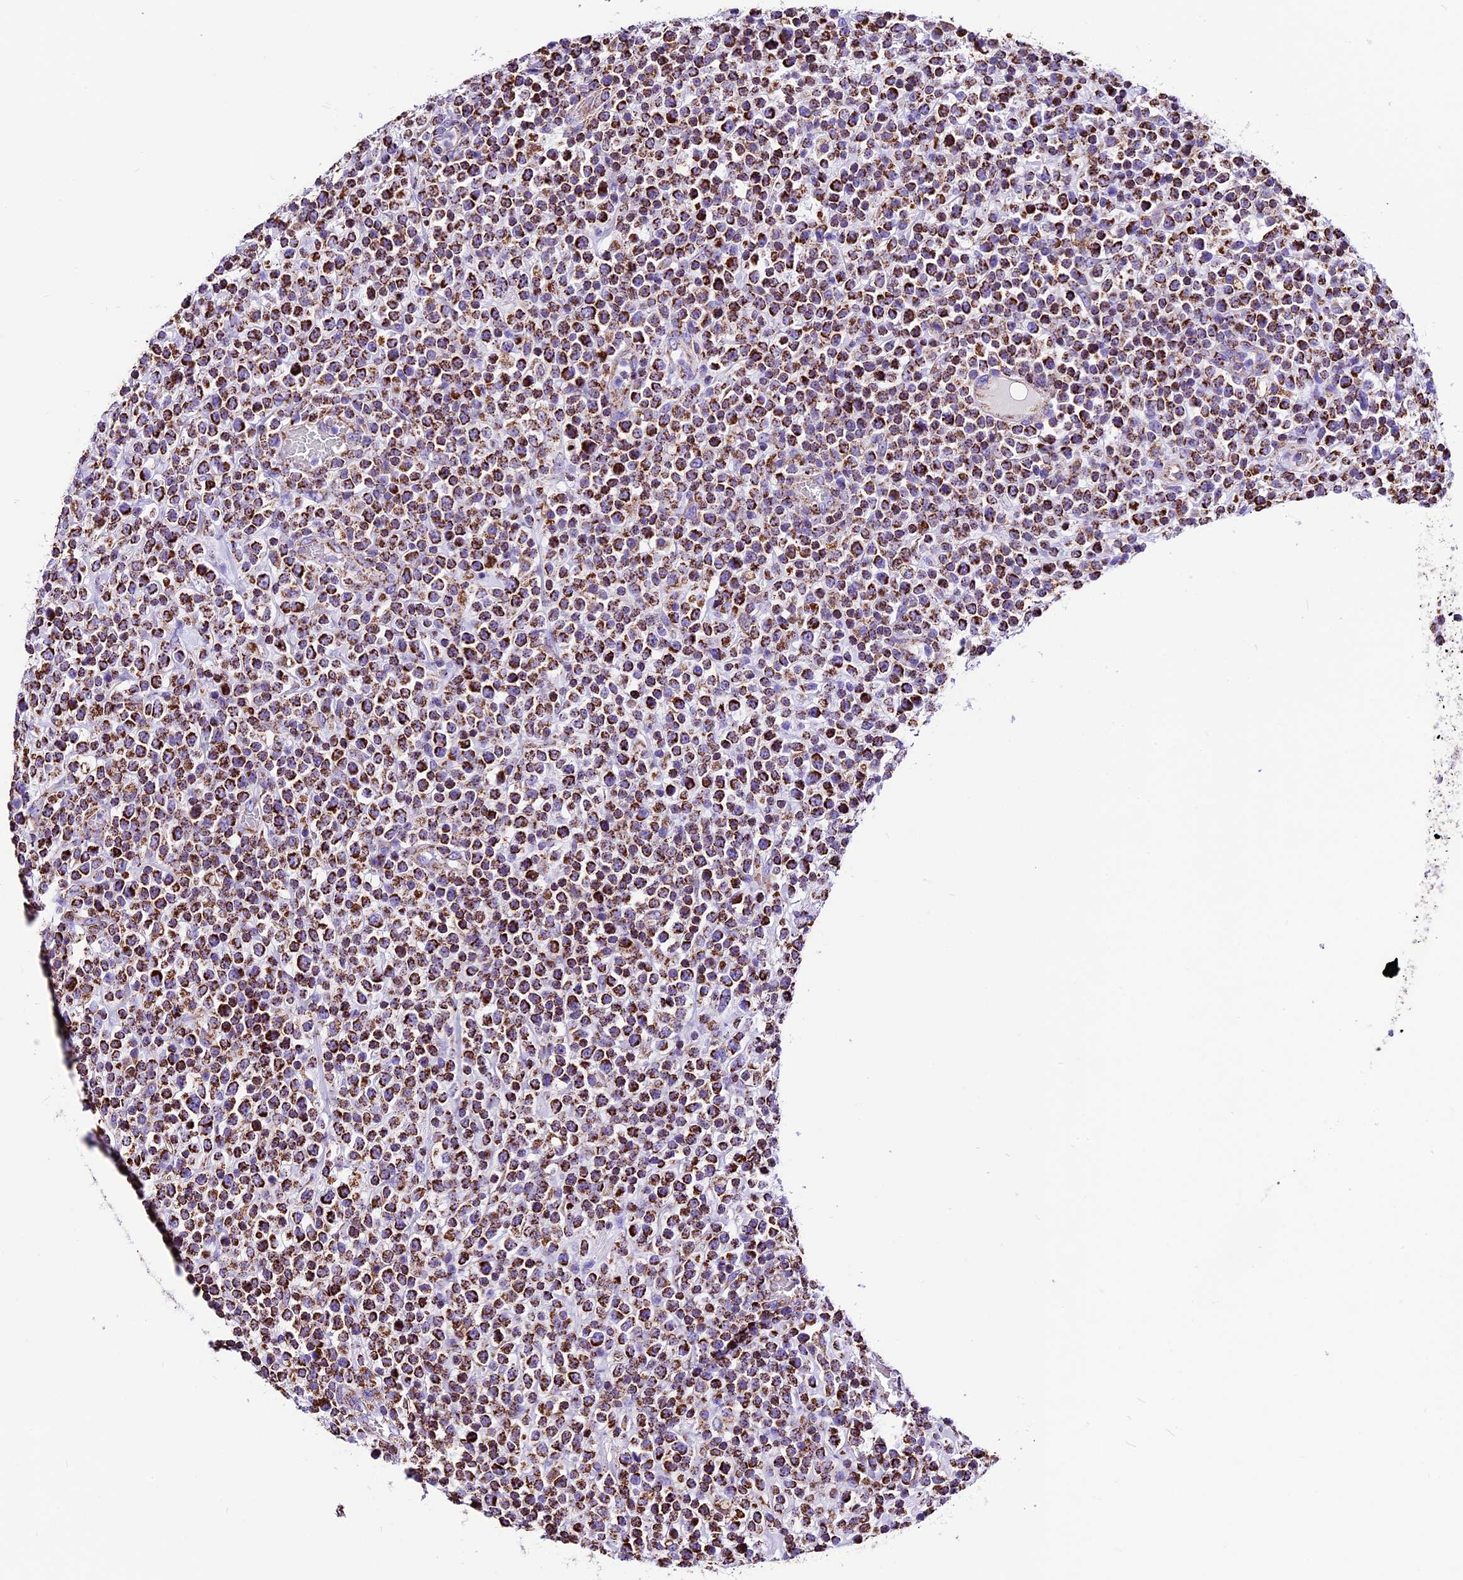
{"staining": {"intensity": "strong", "quantity": ">75%", "location": "cytoplasmic/membranous"}, "tissue": "lymphoma", "cell_type": "Tumor cells", "image_type": "cancer", "snomed": [{"axis": "morphology", "description": "Malignant lymphoma, non-Hodgkin's type, High grade"}, {"axis": "topography", "description": "Colon"}], "caption": "Immunohistochemical staining of lymphoma displays strong cytoplasmic/membranous protein staining in about >75% of tumor cells.", "gene": "DCAF5", "patient": {"sex": "female", "age": 53}}